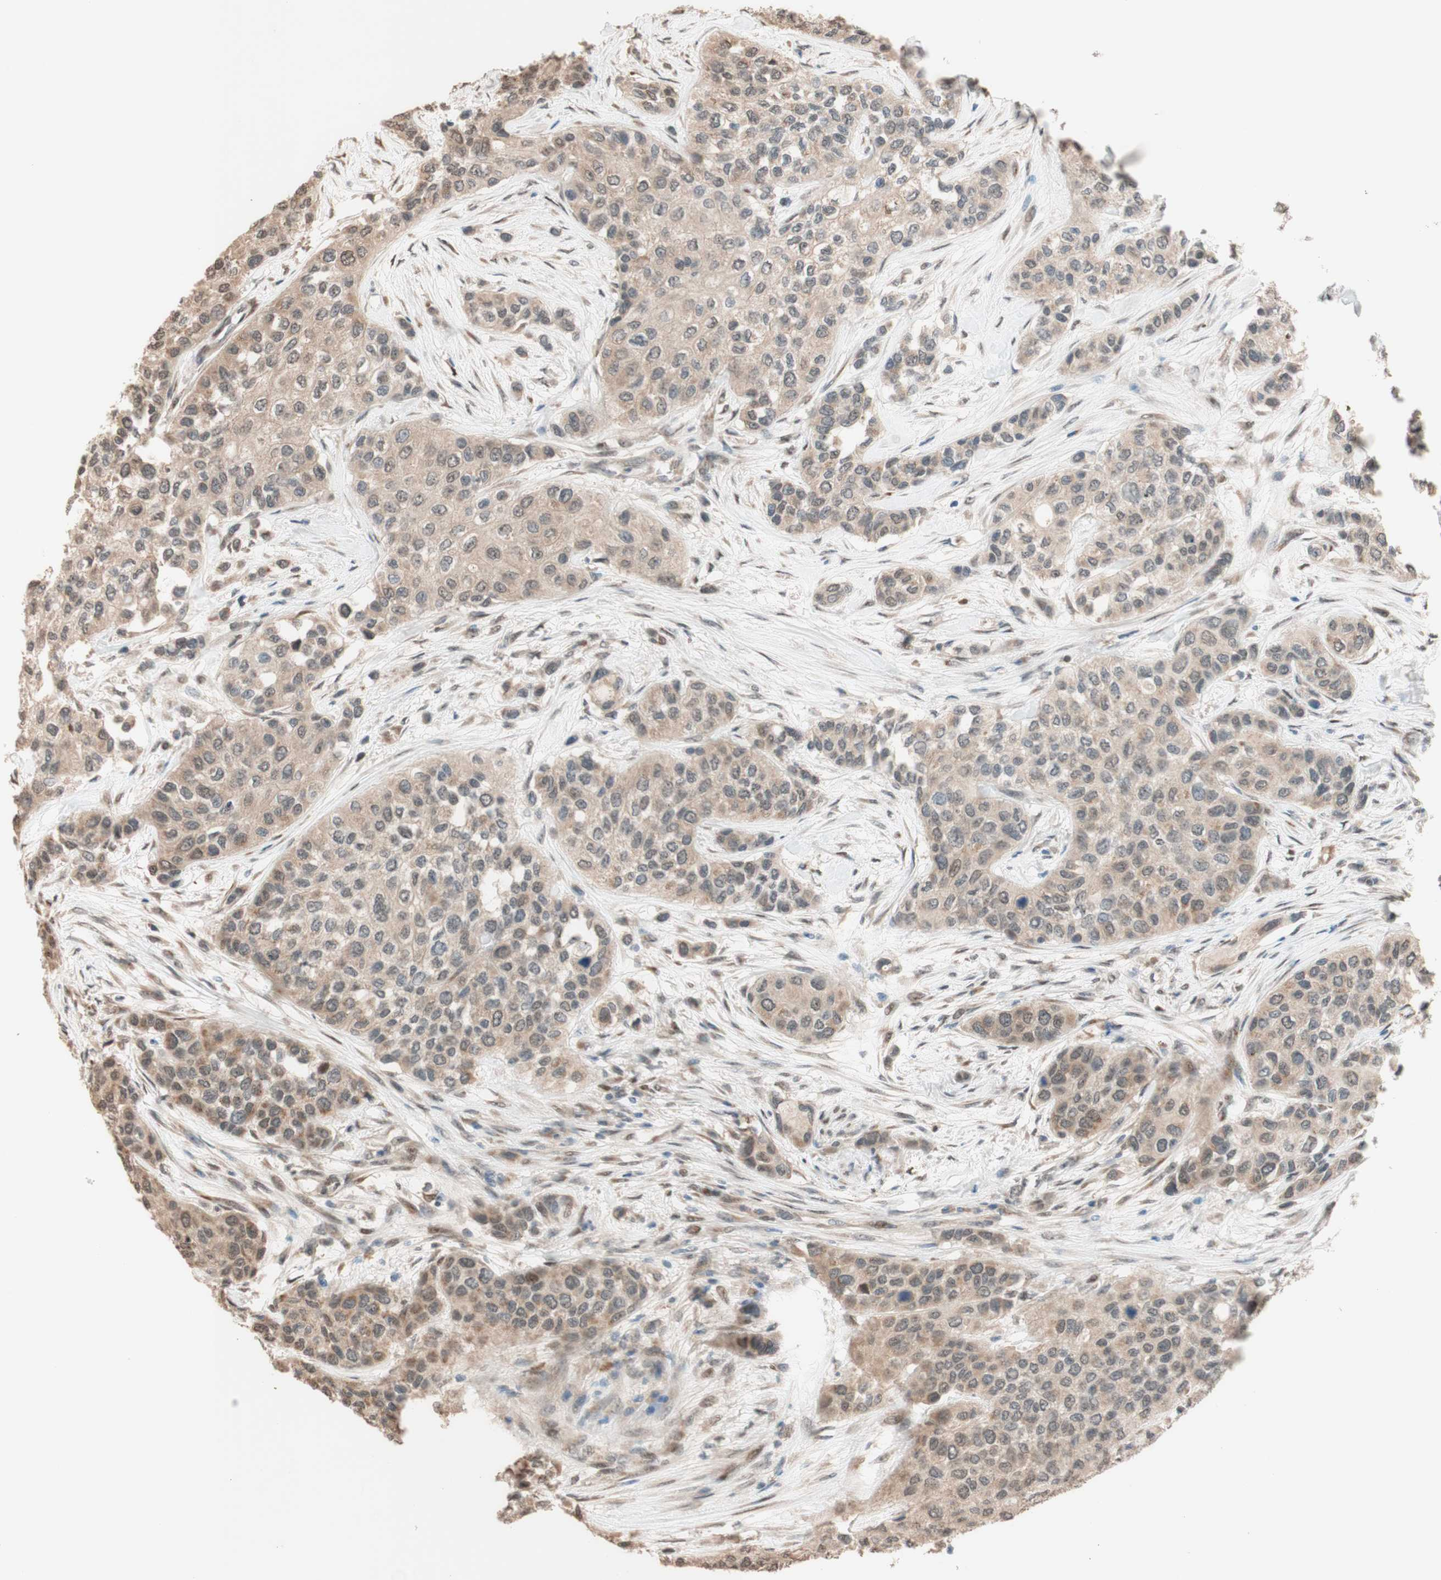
{"staining": {"intensity": "weak", "quantity": "25%-75%", "location": "cytoplasmic/membranous"}, "tissue": "urothelial cancer", "cell_type": "Tumor cells", "image_type": "cancer", "snomed": [{"axis": "morphology", "description": "Urothelial carcinoma, High grade"}, {"axis": "topography", "description": "Urinary bladder"}], "caption": "Brown immunohistochemical staining in high-grade urothelial carcinoma displays weak cytoplasmic/membranous expression in about 25%-75% of tumor cells.", "gene": "CCNC", "patient": {"sex": "female", "age": 56}}